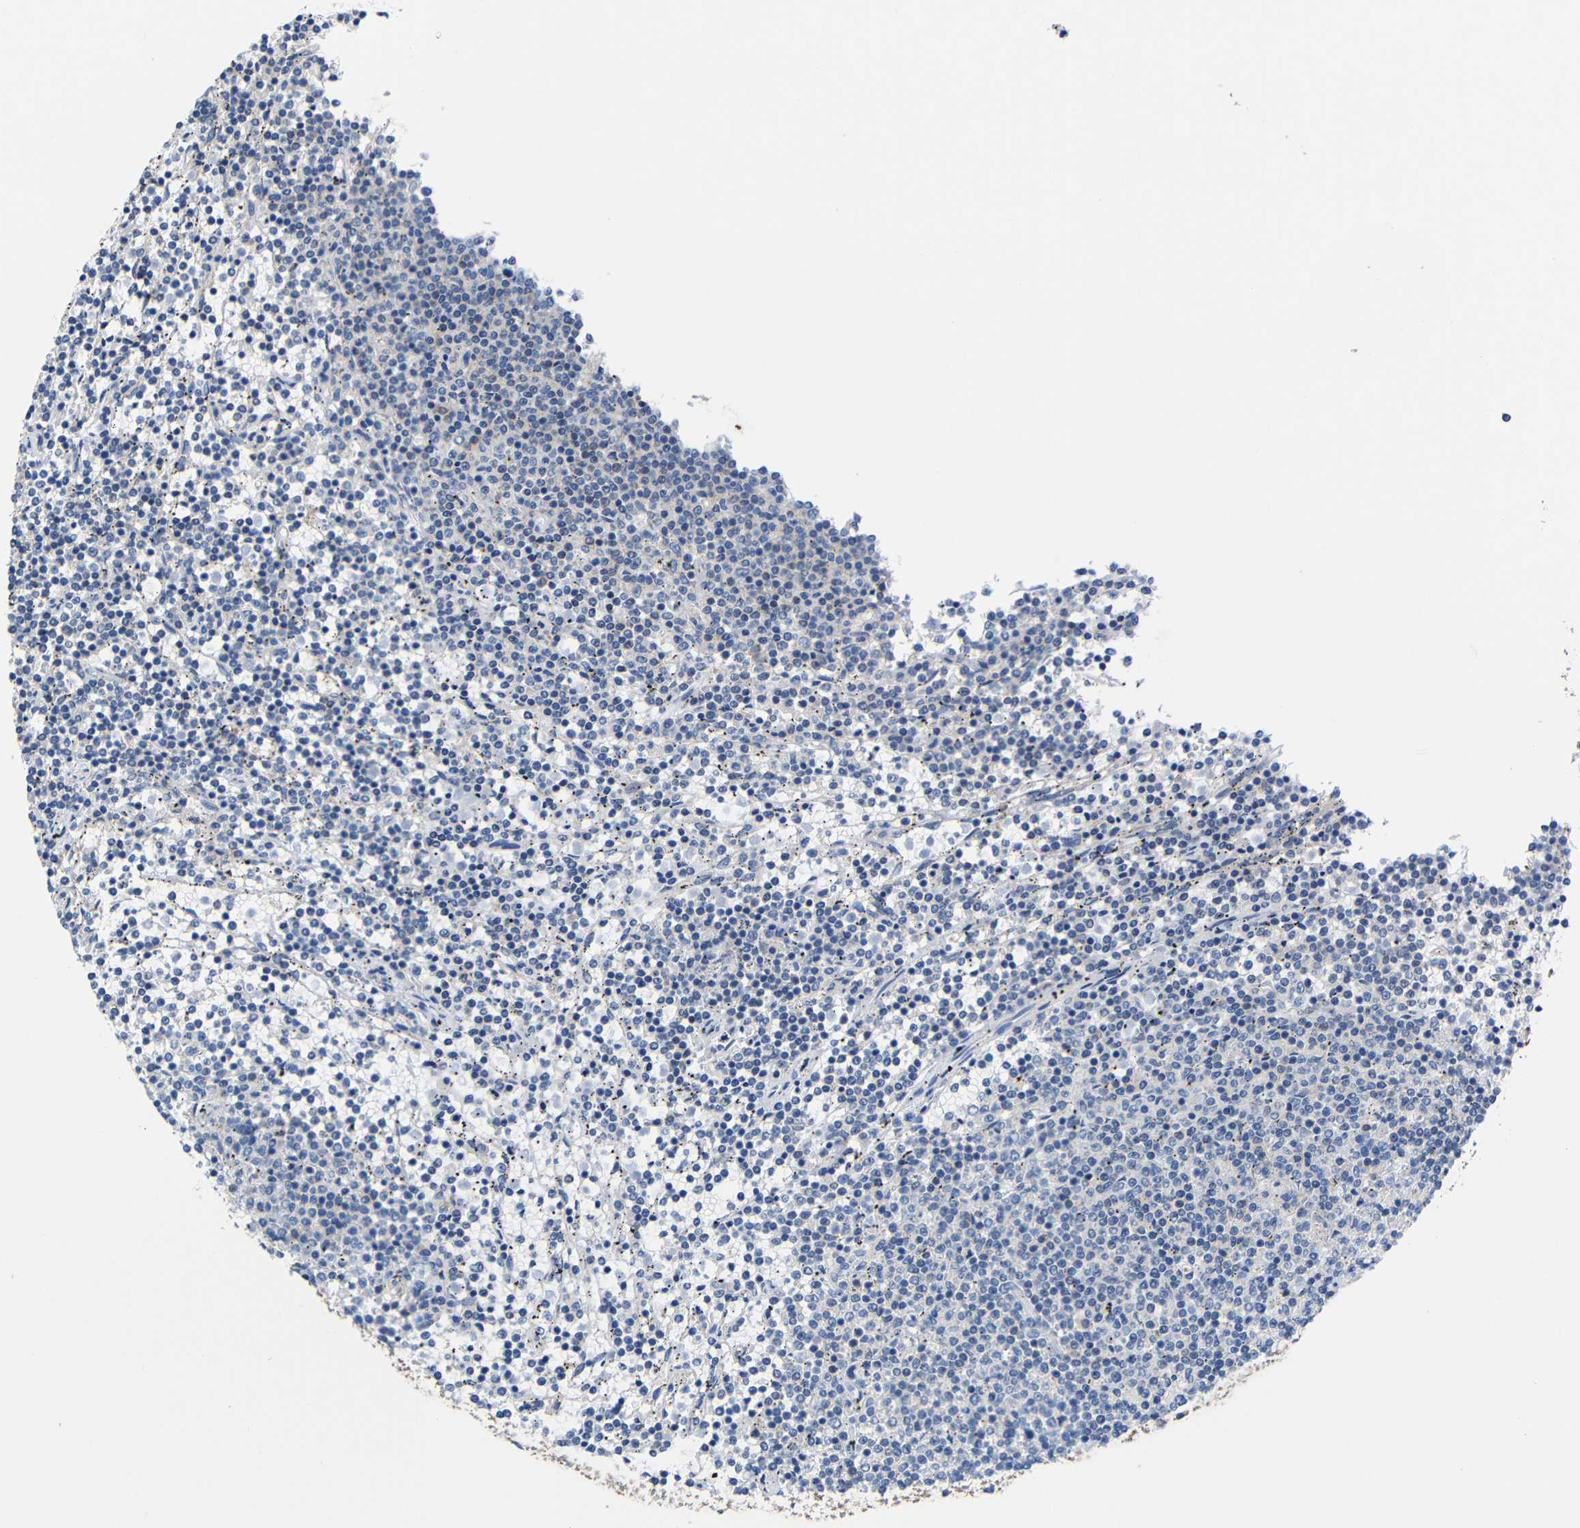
{"staining": {"intensity": "negative", "quantity": "none", "location": "none"}, "tissue": "lymphoma", "cell_type": "Tumor cells", "image_type": "cancer", "snomed": [{"axis": "morphology", "description": "Malignant lymphoma, non-Hodgkin's type, Low grade"}, {"axis": "topography", "description": "Spleen"}], "caption": "This micrograph is of lymphoma stained with immunohistochemistry to label a protein in brown with the nuclei are counter-stained blue. There is no expression in tumor cells. The staining was performed using DAB (3,3'-diaminobenzidine) to visualize the protein expression in brown, while the nuclei were stained in blue with hematoxylin (Magnification: 20x).", "gene": "PEBP1", "patient": {"sex": "female", "age": 50}}